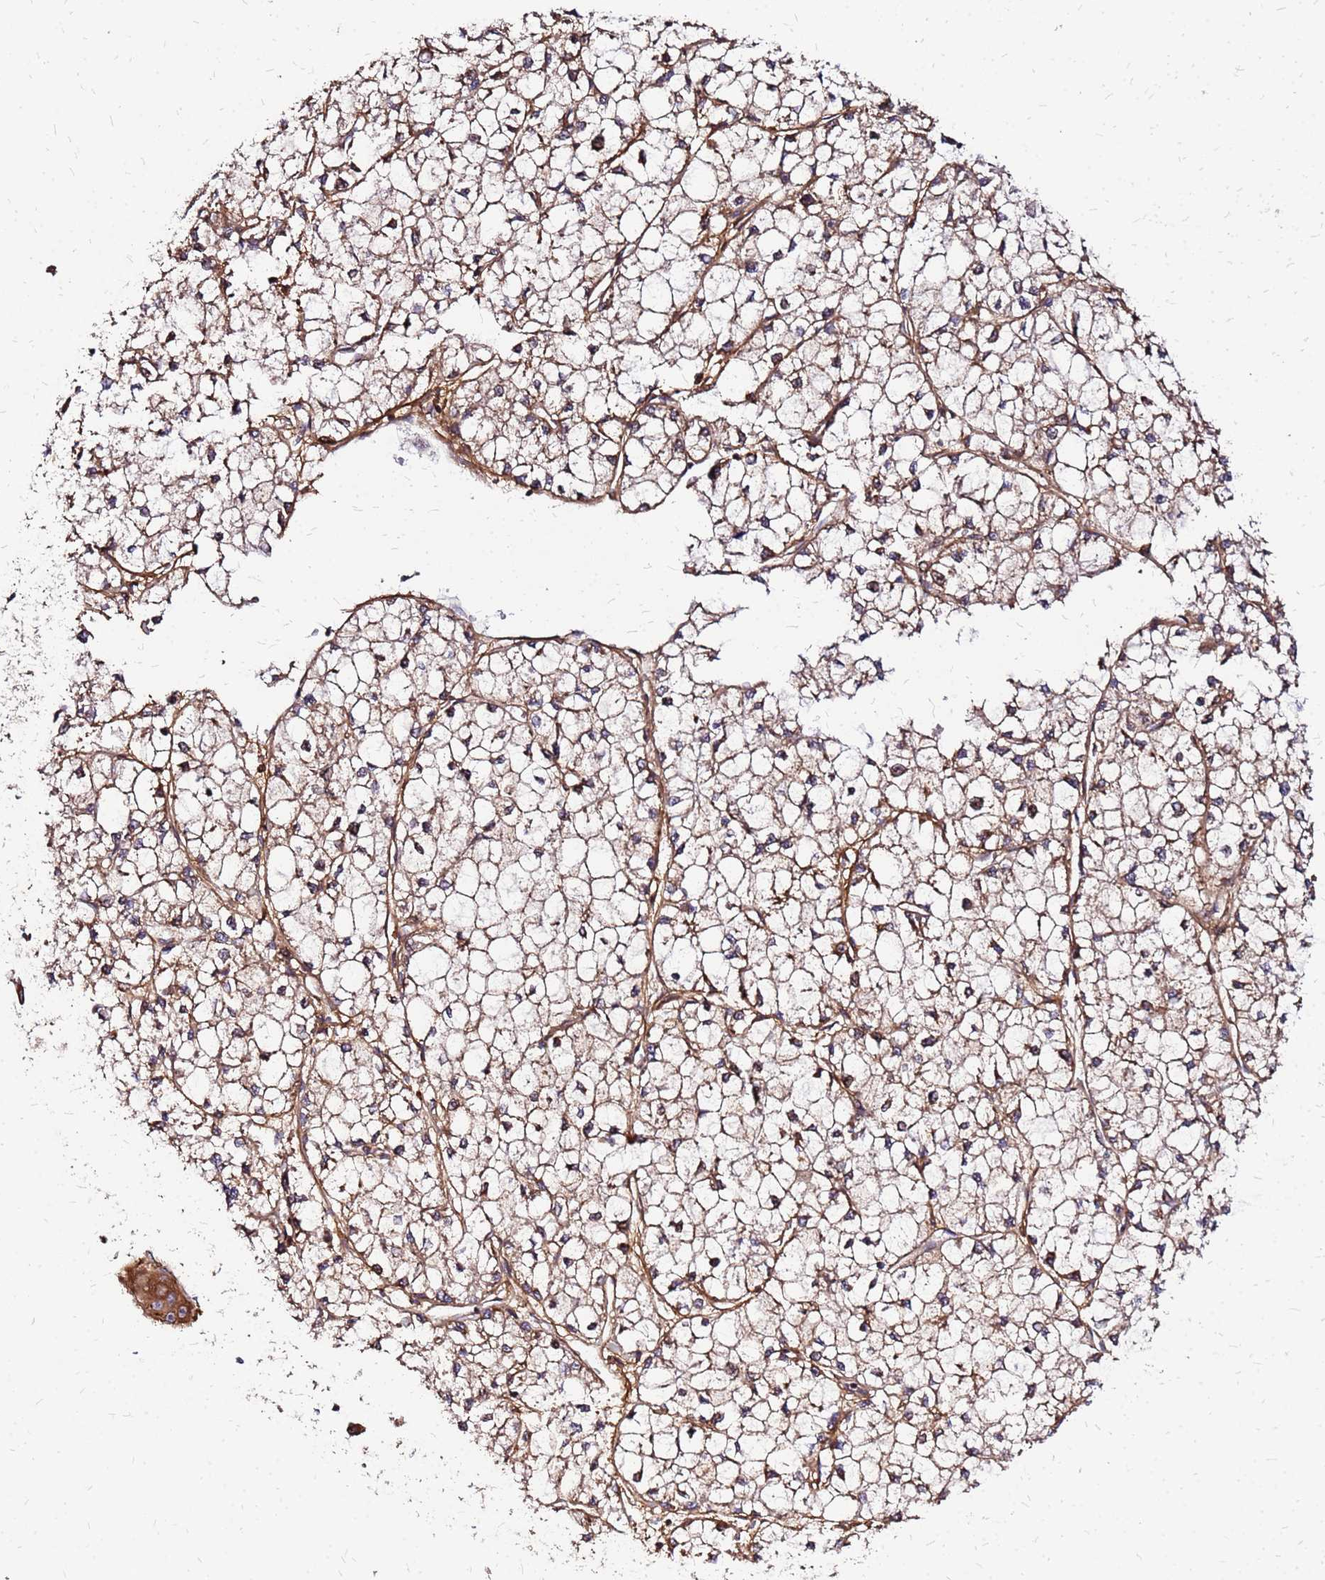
{"staining": {"intensity": "weak", "quantity": ">75%", "location": "cytoplasmic/membranous"}, "tissue": "liver cancer", "cell_type": "Tumor cells", "image_type": "cancer", "snomed": [{"axis": "morphology", "description": "Carcinoma, Hepatocellular, NOS"}, {"axis": "topography", "description": "Liver"}], "caption": "Immunohistochemistry of liver hepatocellular carcinoma displays low levels of weak cytoplasmic/membranous expression in about >75% of tumor cells. (DAB (3,3'-diaminobenzidine) IHC with brightfield microscopy, high magnification).", "gene": "CYBC1", "patient": {"sex": "female", "age": 43}}